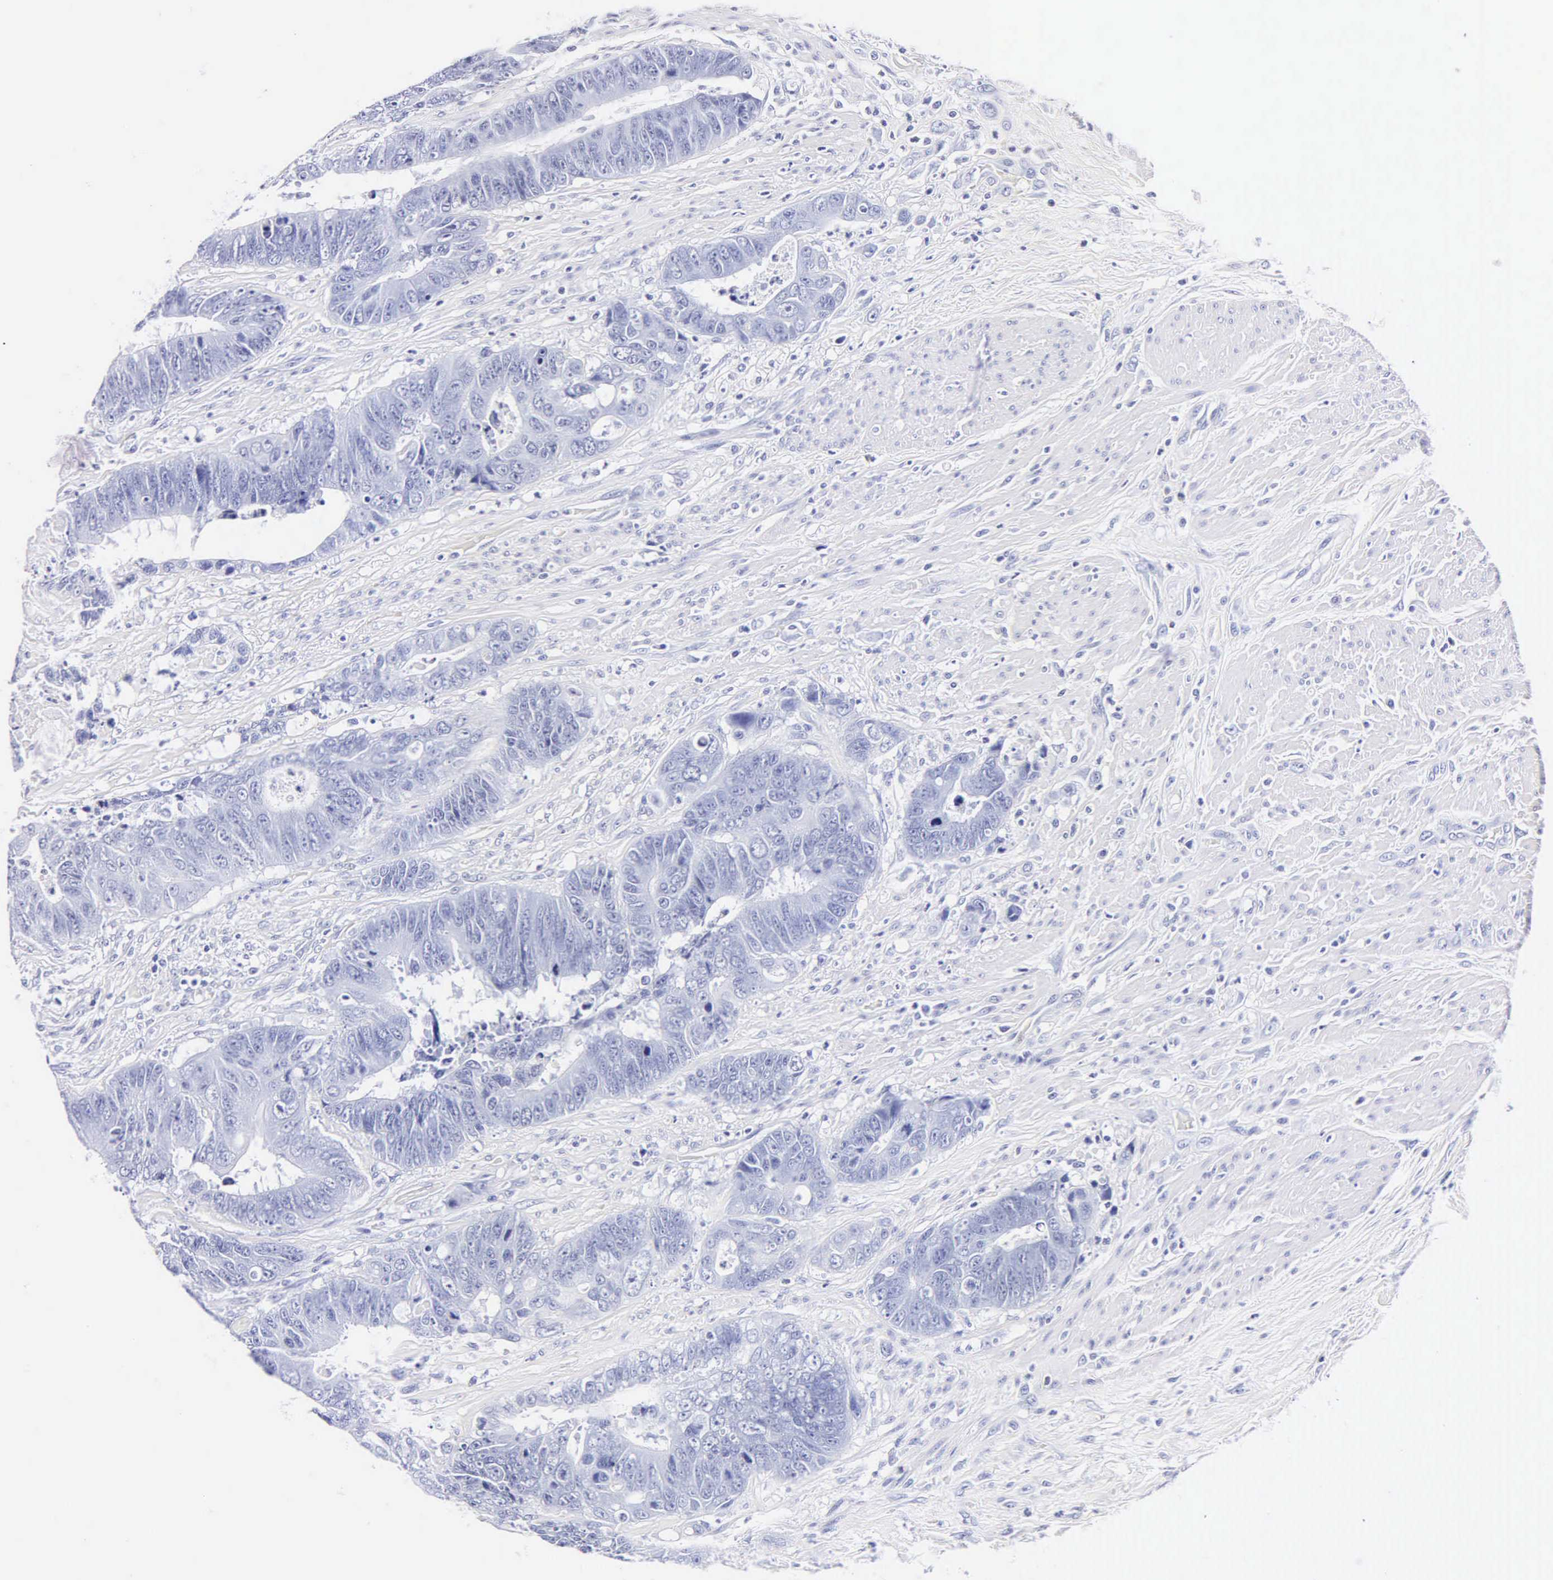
{"staining": {"intensity": "negative", "quantity": "none", "location": "none"}, "tissue": "colorectal cancer", "cell_type": "Tumor cells", "image_type": "cancer", "snomed": [{"axis": "morphology", "description": "Adenocarcinoma, NOS"}, {"axis": "topography", "description": "Rectum"}], "caption": "Tumor cells show no significant positivity in colorectal adenocarcinoma. The staining was performed using DAB to visualize the protein expression in brown, while the nuclei were stained in blue with hematoxylin (Magnification: 20x).", "gene": "MB", "patient": {"sex": "female", "age": 65}}